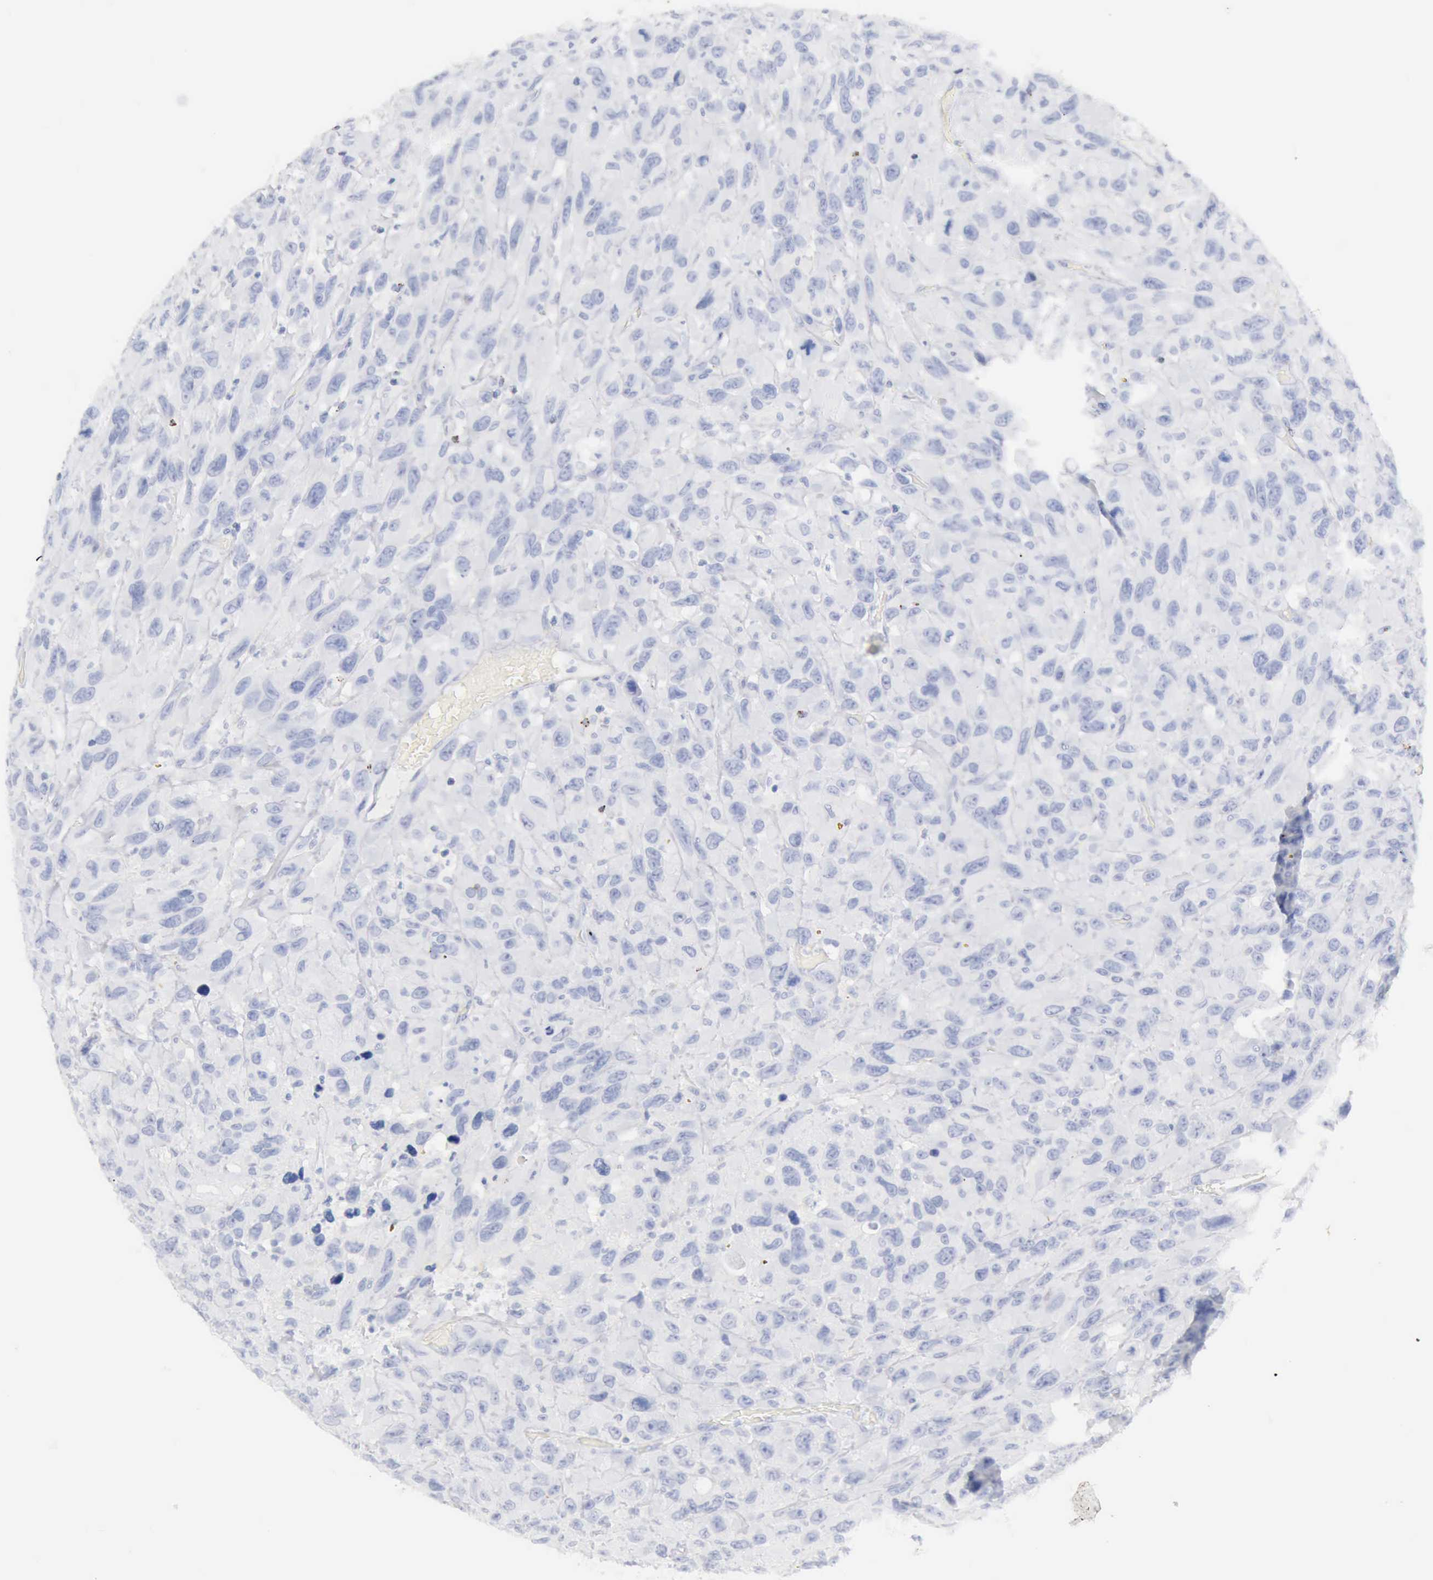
{"staining": {"intensity": "negative", "quantity": "none", "location": "none"}, "tissue": "renal cancer", "cell_type": "Tumor cells", "image_type": "cancer", "snomed": [{"axis": "morphology", "description": "Adenocarcinoma, NOS"}, {"axis": "topography", "description": "Kidney"}], "caption": "This micrograph is of renal cancer (adenocarcinoma) stained with immunohistochemistry (IHC) to label a protein in brown with the nuclei are counter-stained blue. There is no expression in tumor cells.", "gene": "GZMB", "patient": {"sex": "male", "age": 79}}